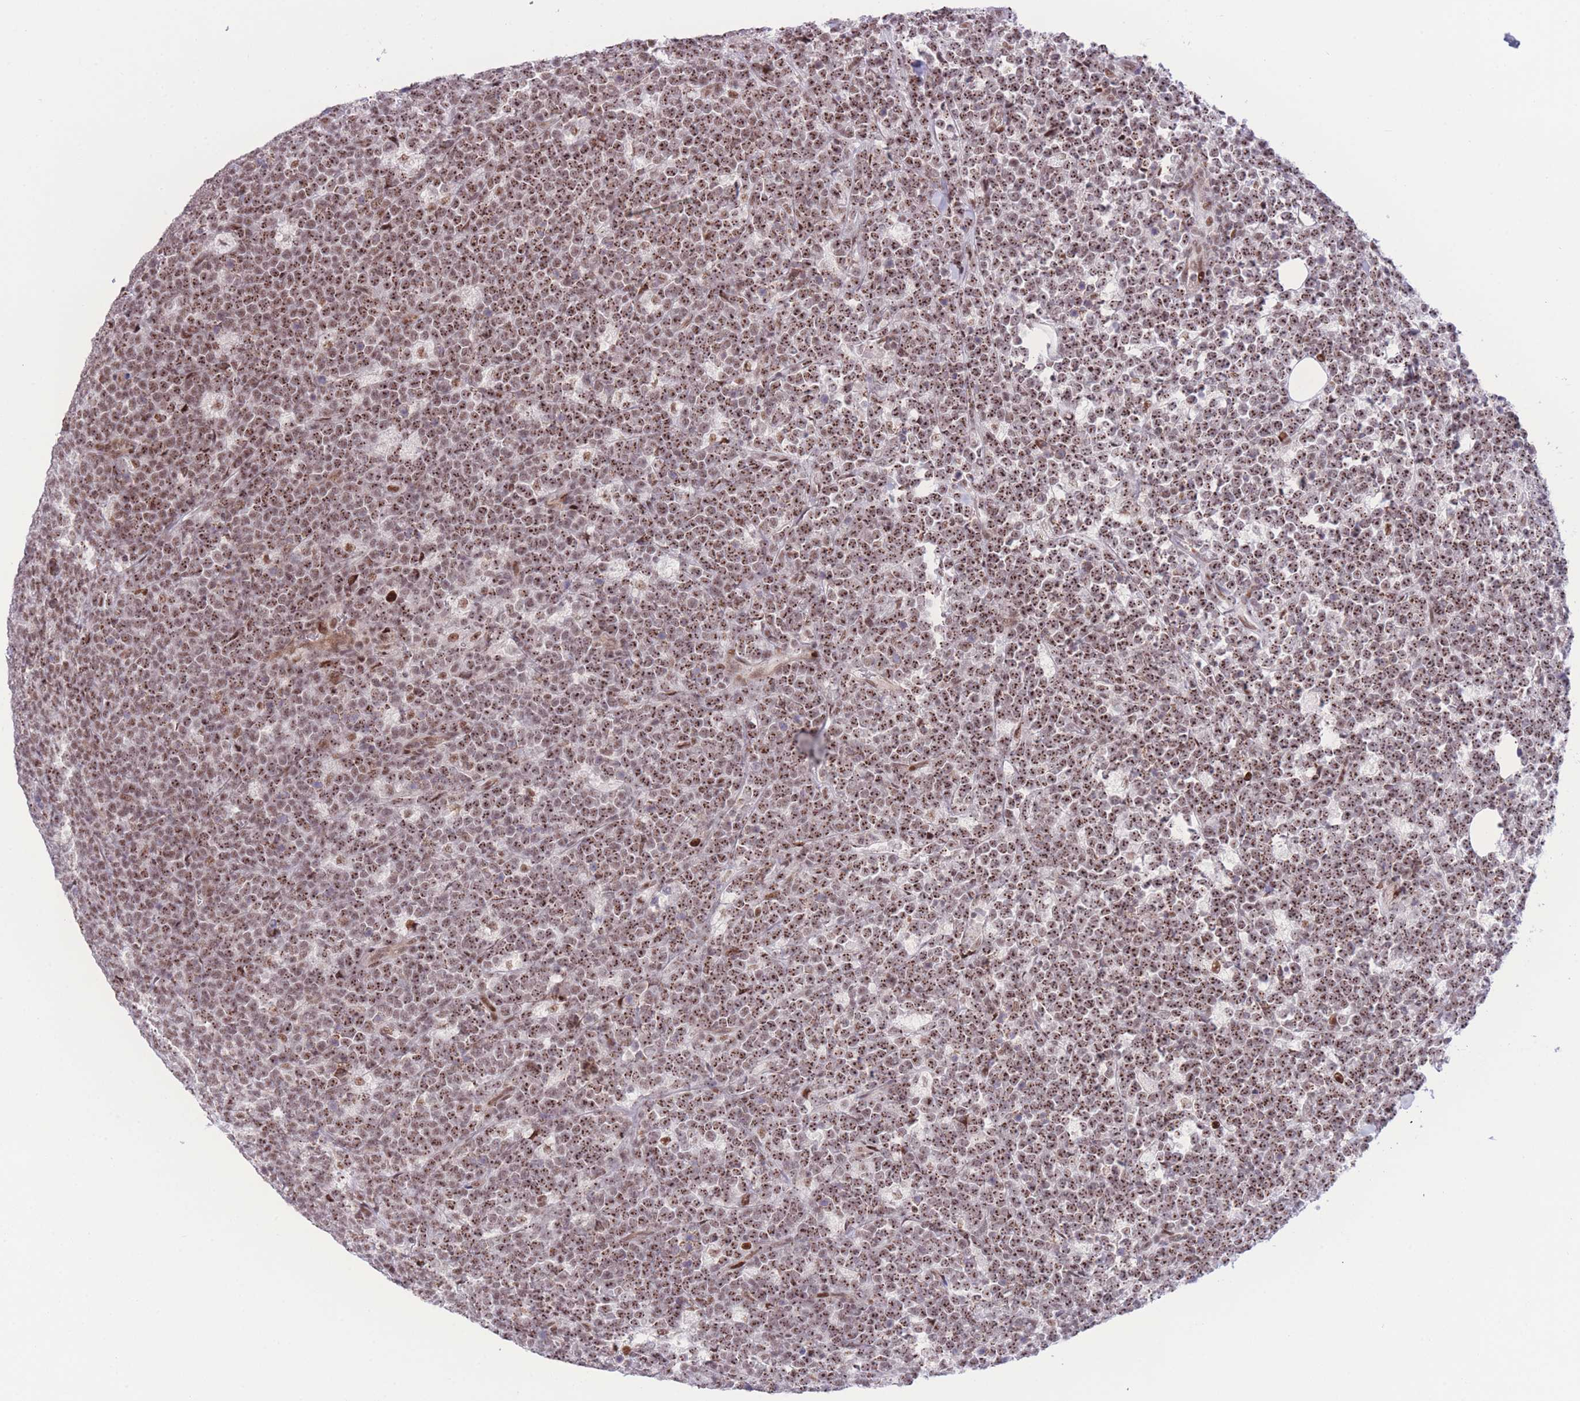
{"staining": {"intensity": "strong", "quantity": ">75%", "location": "nuclear"}, "tissue": "lymphoma", "cell_type": "Tumor cells", "image_type": "cancer", "snomed": [{"axis": "morphology", "description": "Malignant lymphoma, non-Hodgkin's type, High grade"}, {"axis": "topography", "description": "Small intestine"}], "caption": "High-grade malignant lymphoma, non-Hodgkin's type stained for a protein exhibits strong nuclear positivity in tumor cells.", "gene": "PCIF1", "patient": {"sex": "male", "age": 8}}